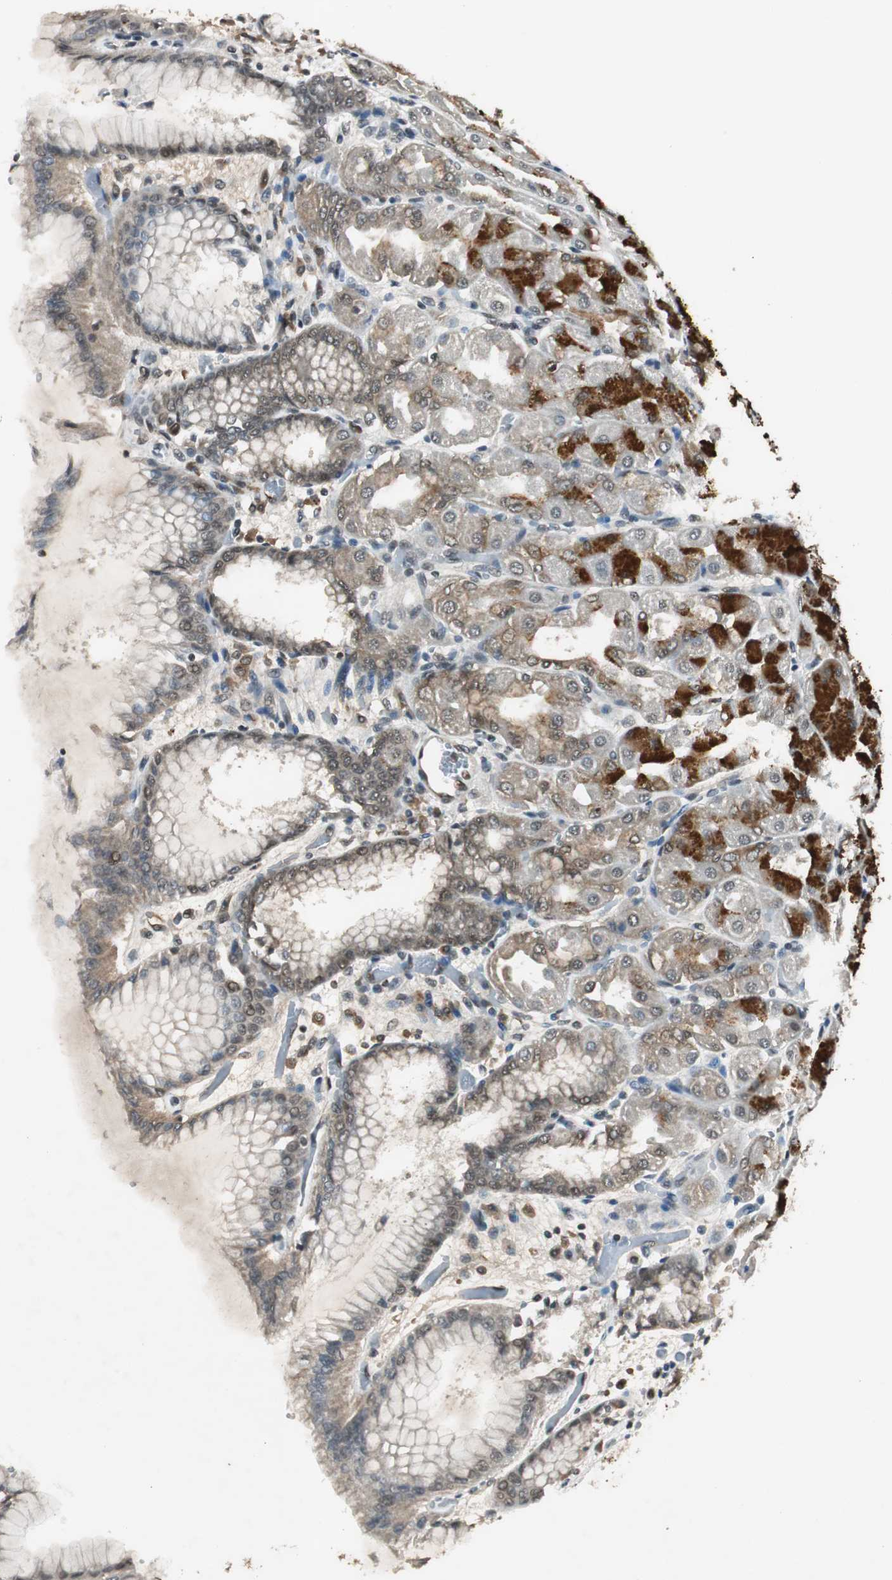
{"staining": {"intensity": "strong", "quantity": "25%-75%", "location": "cytoplasmic/membranous,nuclear"}, "tissue": "stomach", "cell_type": "Glandular cells", "image_type": "normal", "snomed": [{"axis": "morphology", "description": "Normal tissue, NOS"}, {"axis": "topography", "description": "Stomach, upper"}], "caption": "IHC (DAB) staining of benign stomach exhibits strong cytoplasmic/membranous,nuclear protein expression in about 25%-75% of glandular cells.", "gene": "BOLA1", "patient": {"sex": "female", "age": 56}}